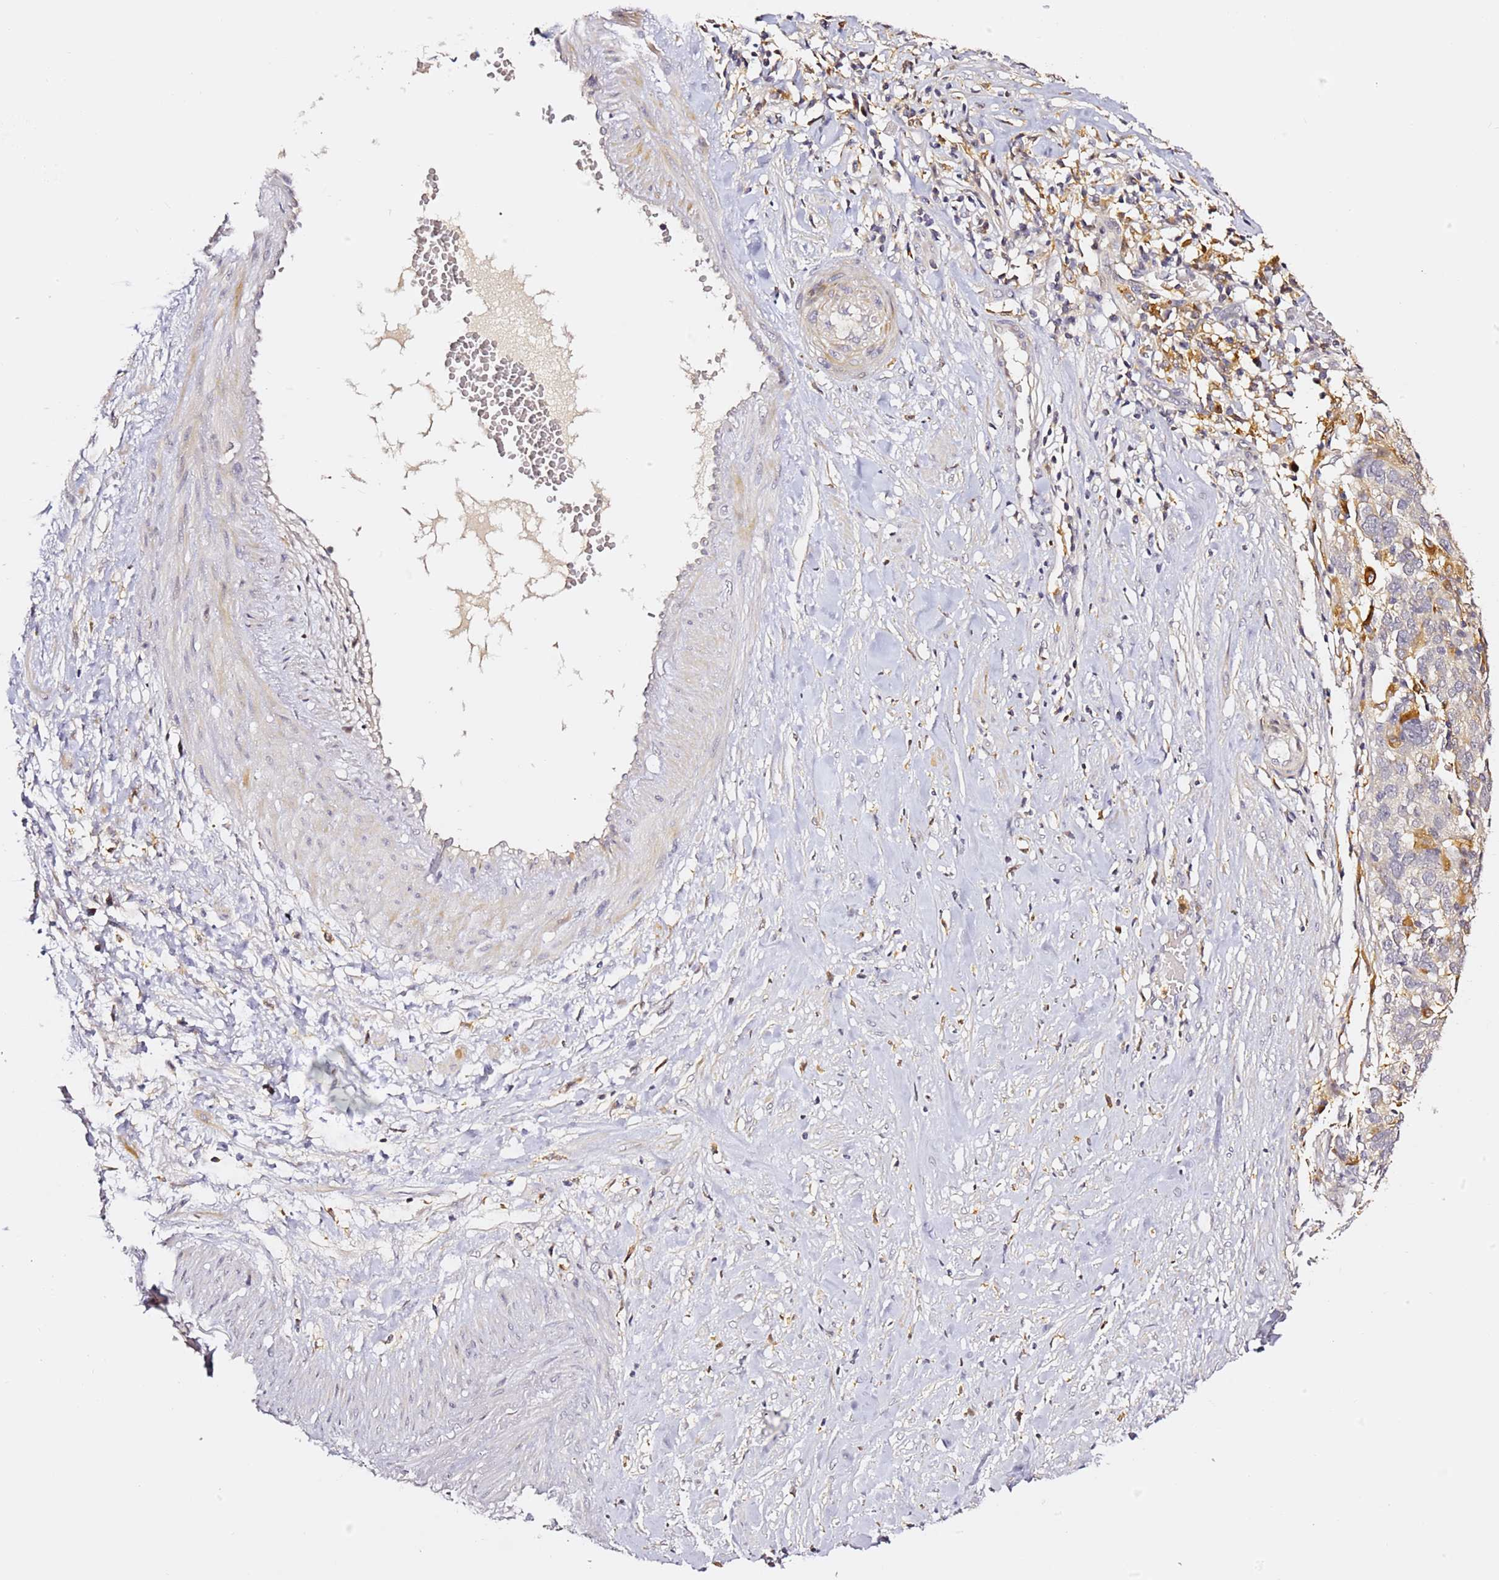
{"staining": {"intensity": "moderate", "quantity": "<25%", "location": "cytoplasmic/membranous"}, "tissue": "ovarian cancer", "cell_type": "Tumor cells", "image_type": "cancer", "snomed": [{"axis": "morphology", "description": "Cystadenocarcinoma, serous, NOS"}, {"axis": "topography", "description": "Ovary"}], "caption": "Immunohistochemistry (DAB) staining of human ovarian serous cystadenocarcinoma reveals moderate cytoplasmic/membranous protein expression in about <25% of tumor cells.", "gene": "IL4I1", "patient": {"sex": "female", "age": 59}}